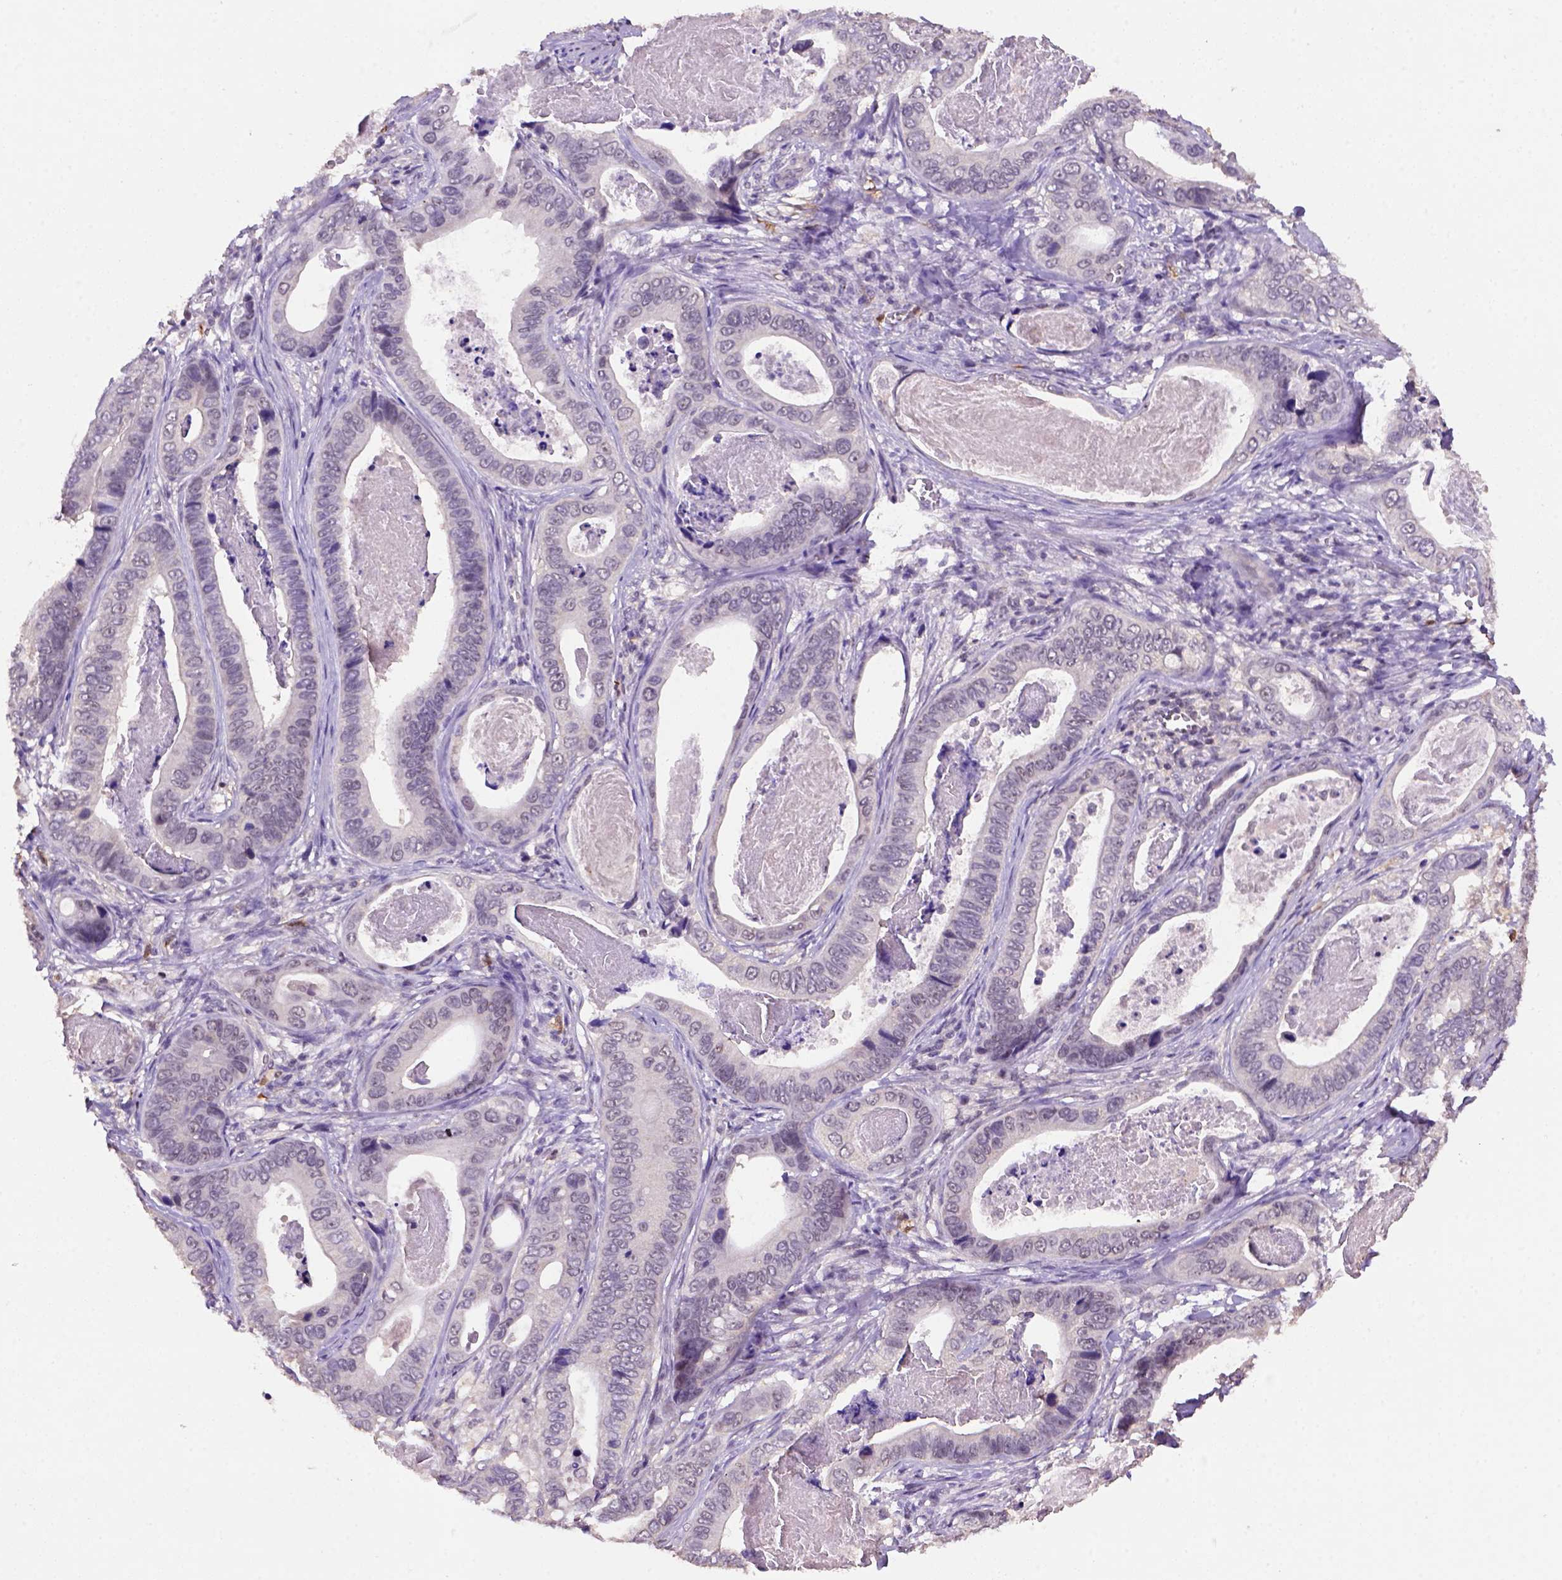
{"staining": {"intensity": "weak", "quantity": "25%-75%", "location": "cytoplasmic/membranous,nuclear"}, "tissue": "stomach cancer", "cell_type": "Tumor cells", "image_type": "cancer", "snomed": [{"axis": "morphology", "description": "Adenocarcinoma, NOS"}, {"axis": "topography", "description": "Stomach"}], "caption": "Brown immunohistochemical staining in human stomach cancer (adenocarcinoma) exhibits weak cytoplasmic/membranous and nuclear expression in about 25%-75% of tumor cells. The staining was performed using DAB (3,3'-diaminobenzidine), with brown indicating positive protein expression. Nuclei are stained blue with hematoxylin.", "gene": "SCML4", "patient": {"sex": "male", "age": 84}}